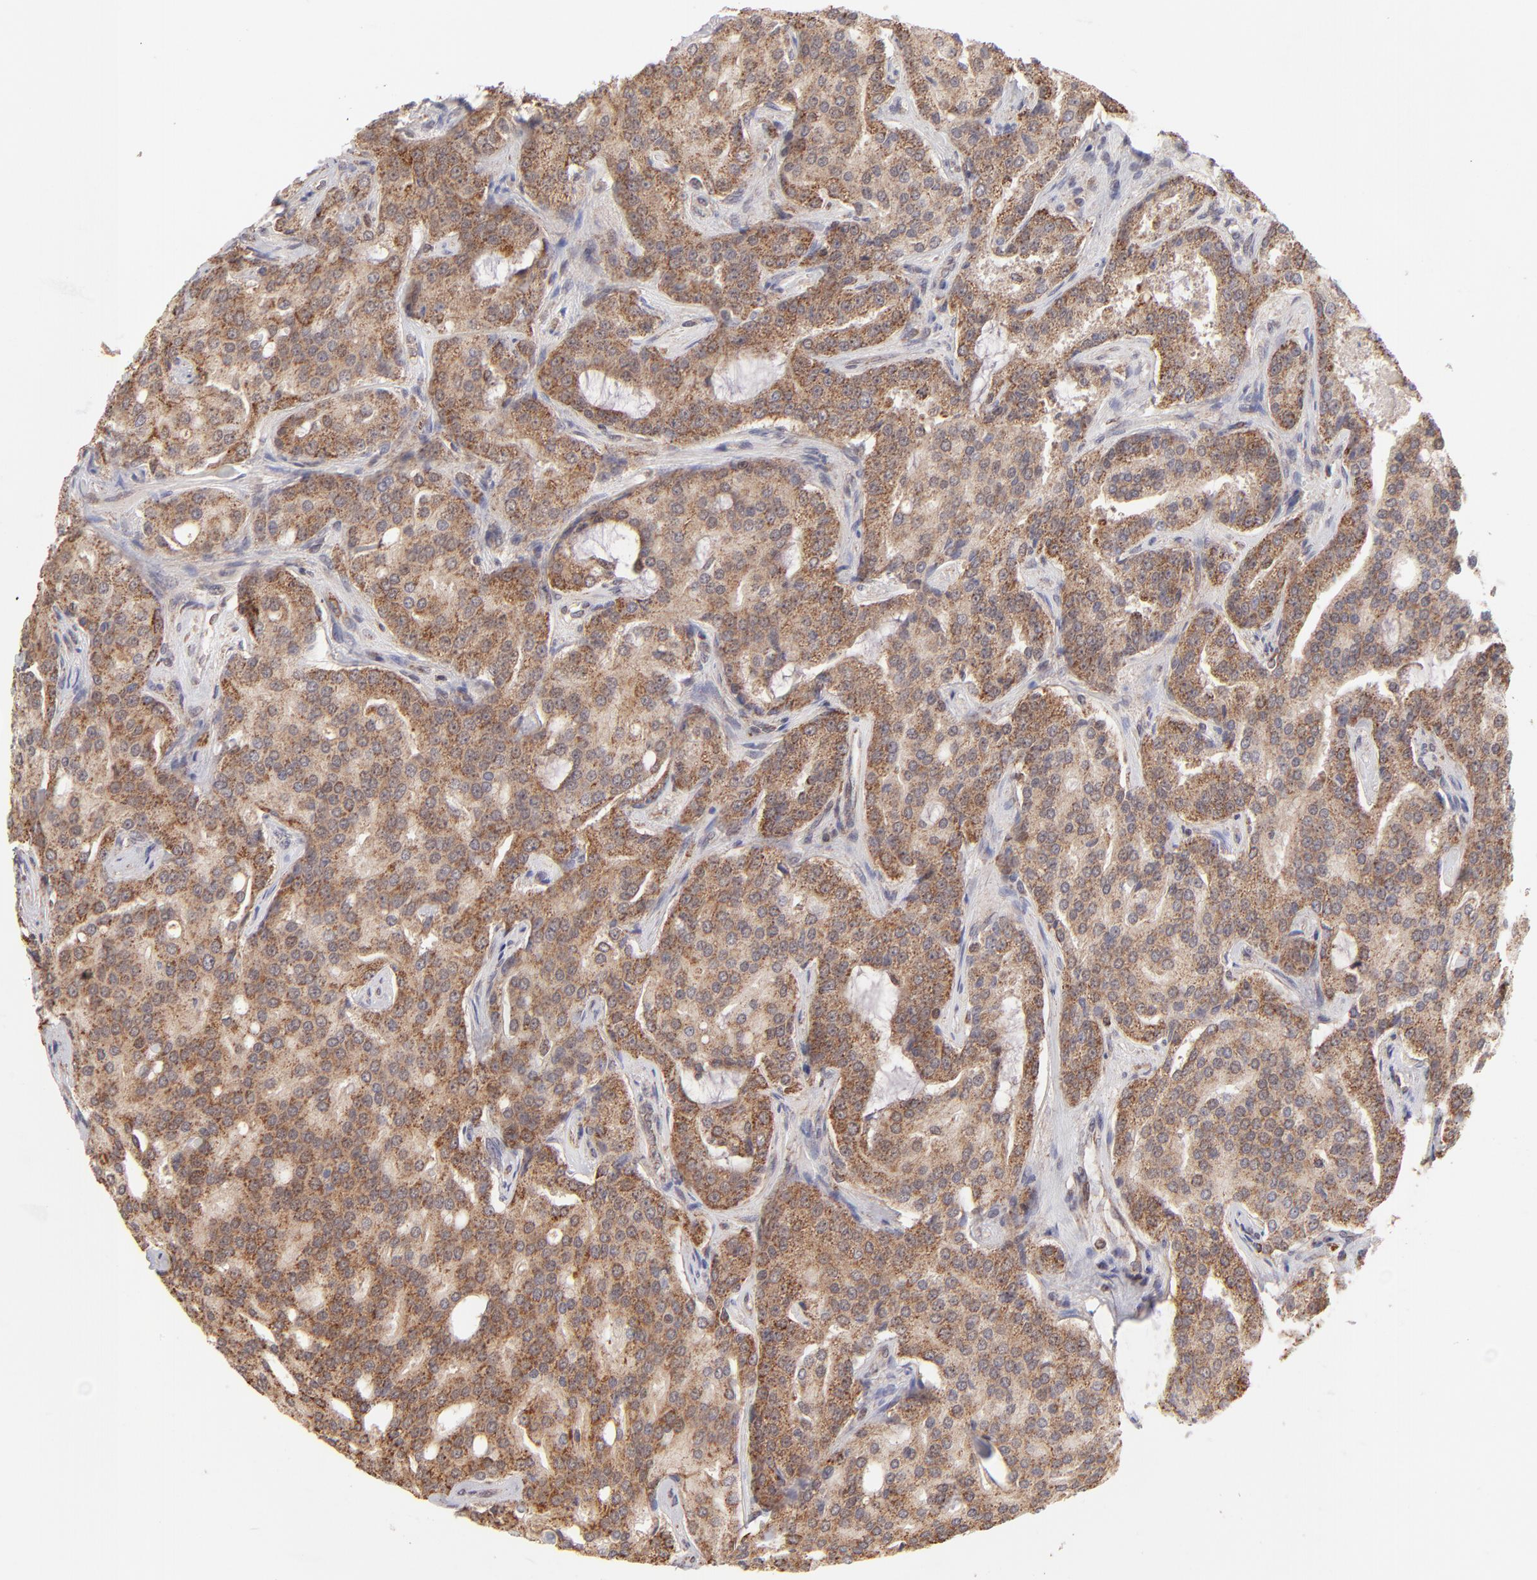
{"staining": {"intensity": "moderate", "quantity": ">75%", "location": "cytoplasmic/membranous"}, "tissue": "prostate cancer", "cell_type": "Tumor cells", "image_type": "cancer", "snomed": [{"axis": "morphology", "description": "Adenocarcinoma, High grade"}, {"axis": "topography", "description": "Prostate"}], "caption": "The histopathology image displays immunohistochemical staining of prostate high-grade adenocarcinoma. There is moderate cytoplasmic/membranous positivity is identified in approximately >75% of tumor cells.", "gene": "SLC15A1", "patient": {"sex": "male", "age": 72}}